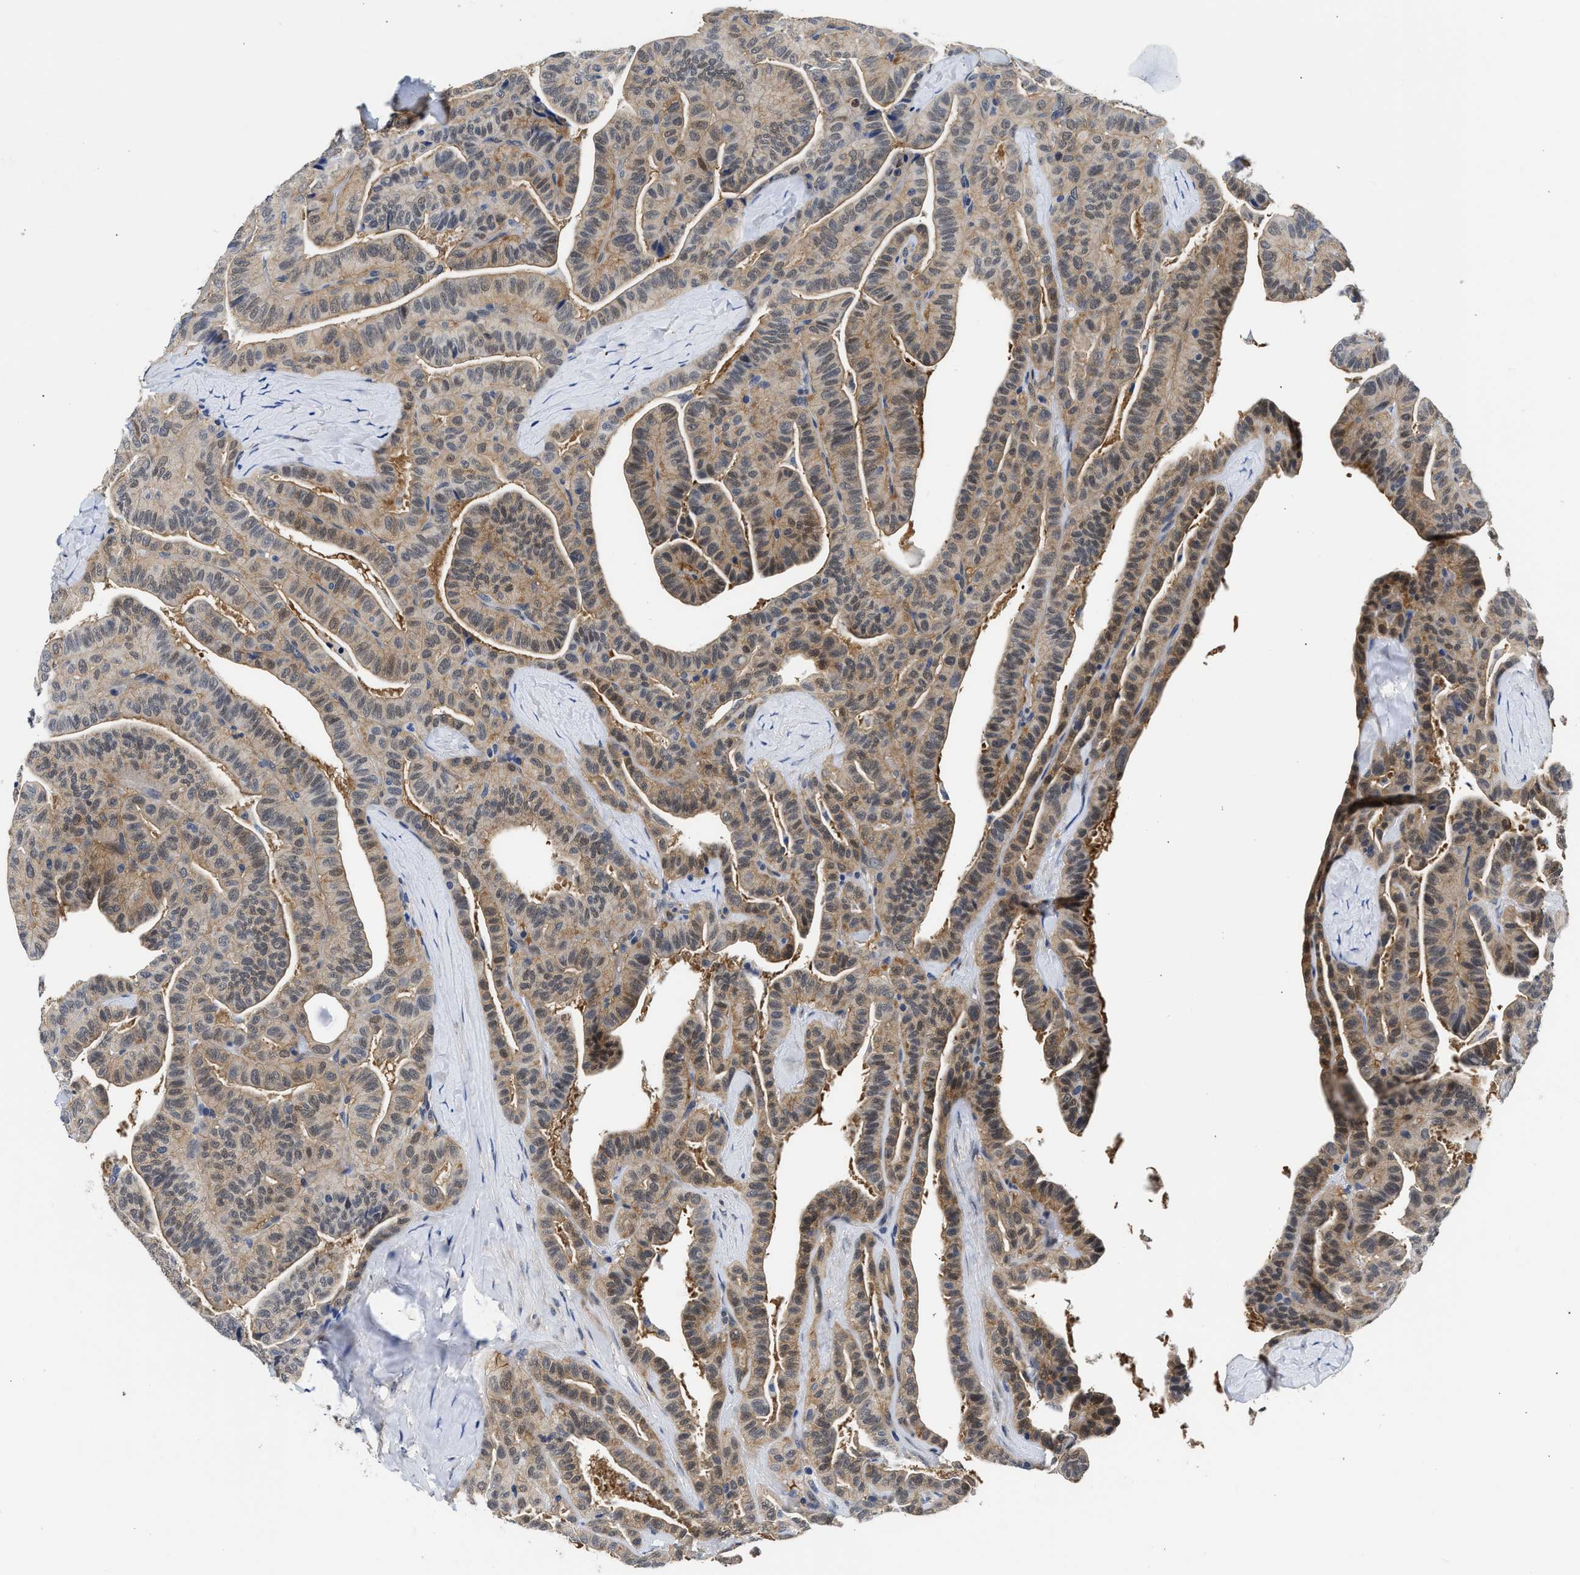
{"staining": {"intensity": "weak", "quantity": ">75%", "location": "cytoplasmic/membranous,nuclear"}, "tissue": "thyroid cancer", "cell_type": "Tumor cells", "image_type": "cancer", "snomed": [{"axis": "morphology", "description": "Papillary adenocarcinoma, NOS"}, {"axis": "topography", "description": "Thyroid gland"}], "caption": "Immunohistochemistry (IHC) photomicrograph of neoplastic tissue: human papillary adenocarcinoma (thyroid) stained using immunohistochemistry demonstrates low levels of weak protein expression localized specifically in the cytoplasmic/membranous and nuclear of tumor cells, appearing as a cytoplasmic/membranous and nuclear brown color.", "gene": "XPO5", "patient": {"sex": "male", "age": 77}}